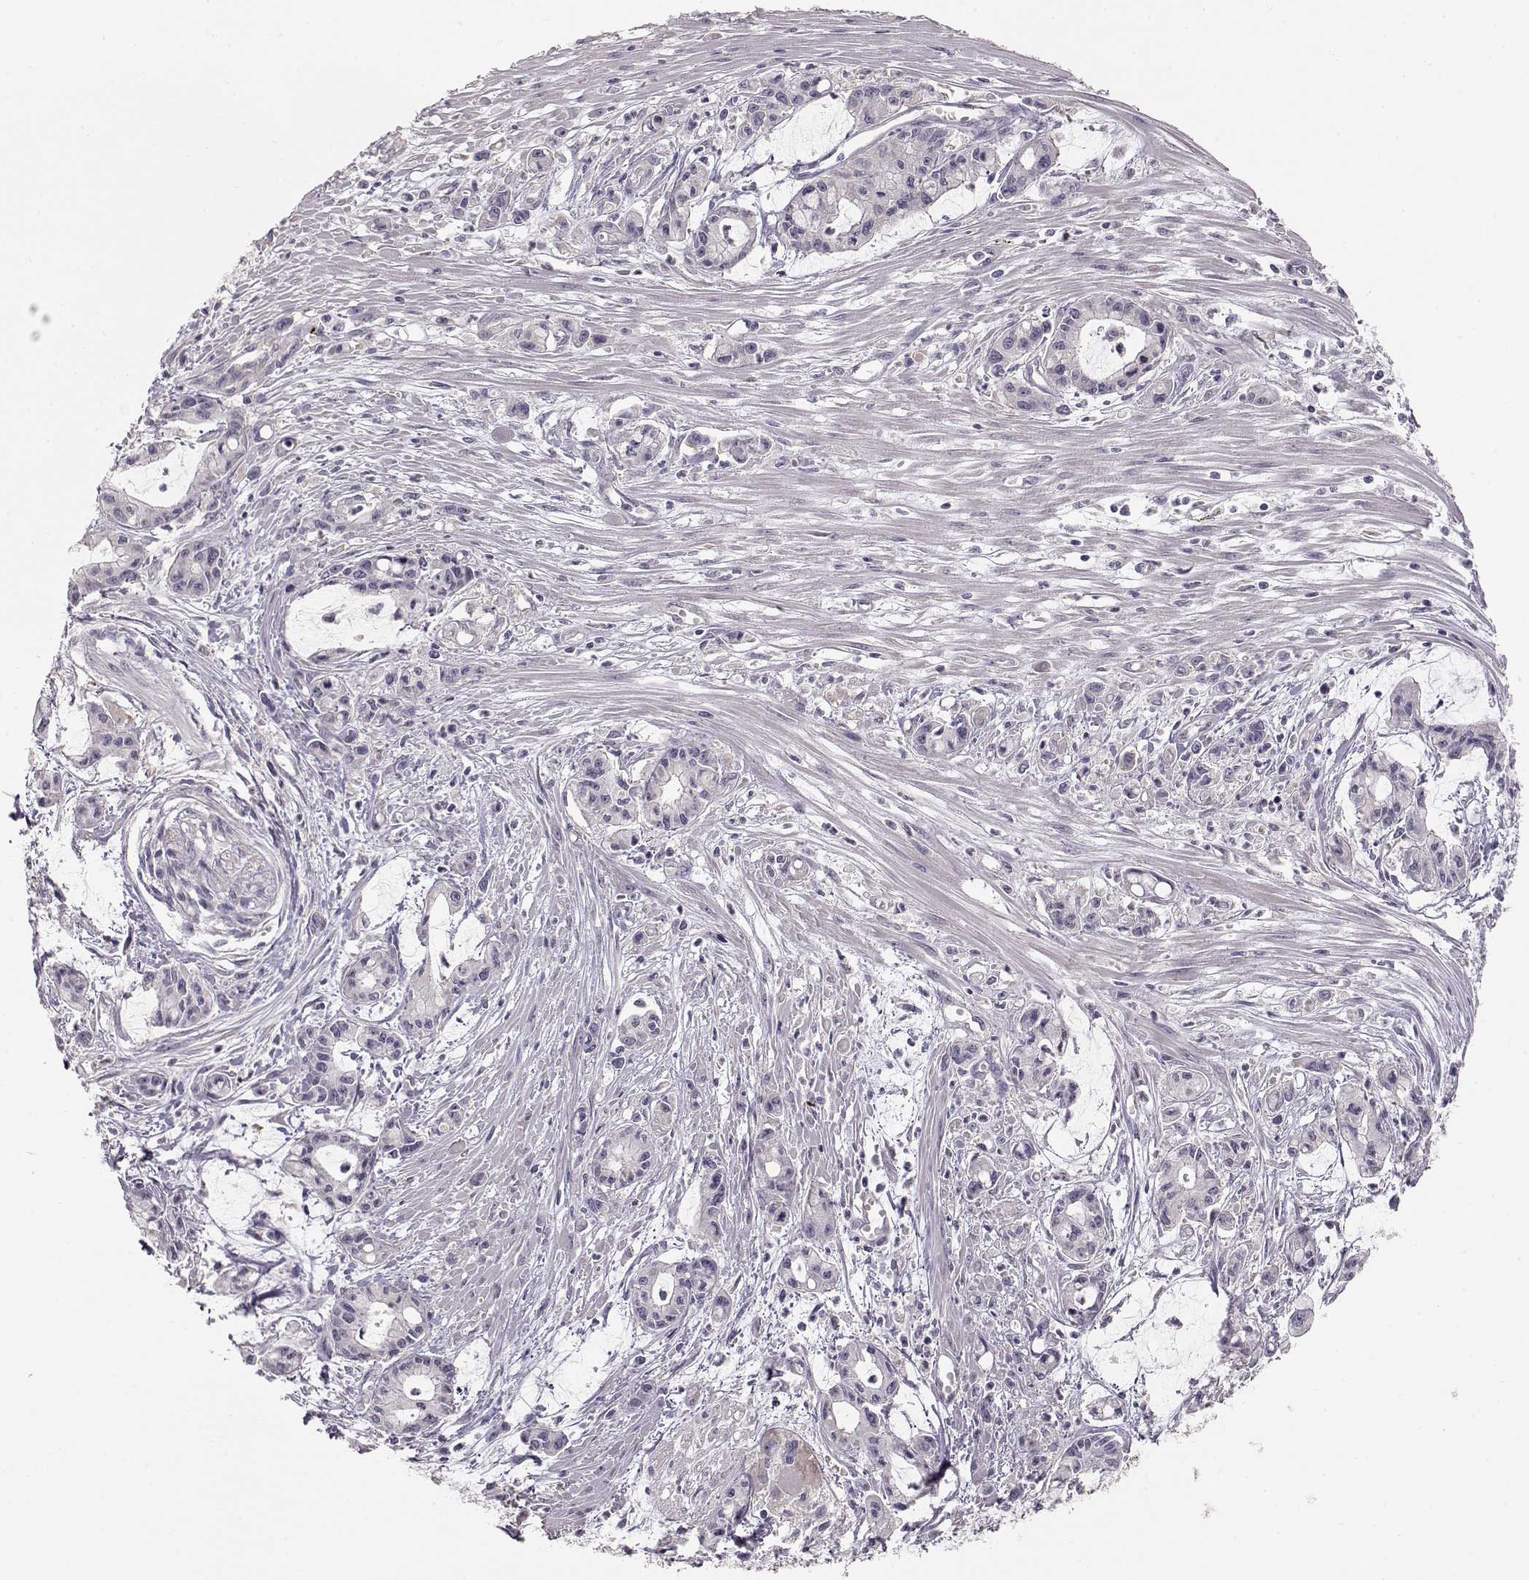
{"staining": {"intensity": "negative", "quantity": "none", "location": "none"}, "tissue": "pancreatic cancer", "cell_type": "Tumor cells", "image_type": "cancer", "snomed": [{"axis": "morphology", "description": "Adenocarcinoma, NOS"}, {"axis": "topography", "description": "Pancreas"}], "caption": "Immunohistochemical staining of adenocarcinoma (pancreatic) demonstrates no significant positivity in tumor cells. The staining was performed using DAB (3,3'-diaminobenzidine) to visualize the protein expression in brown, while the nuclei were stained in blue with hematoxylin (Magnification: 20x).", "gene": "ARHGAP8", "patient": {"sex": "male", "age": 48}}